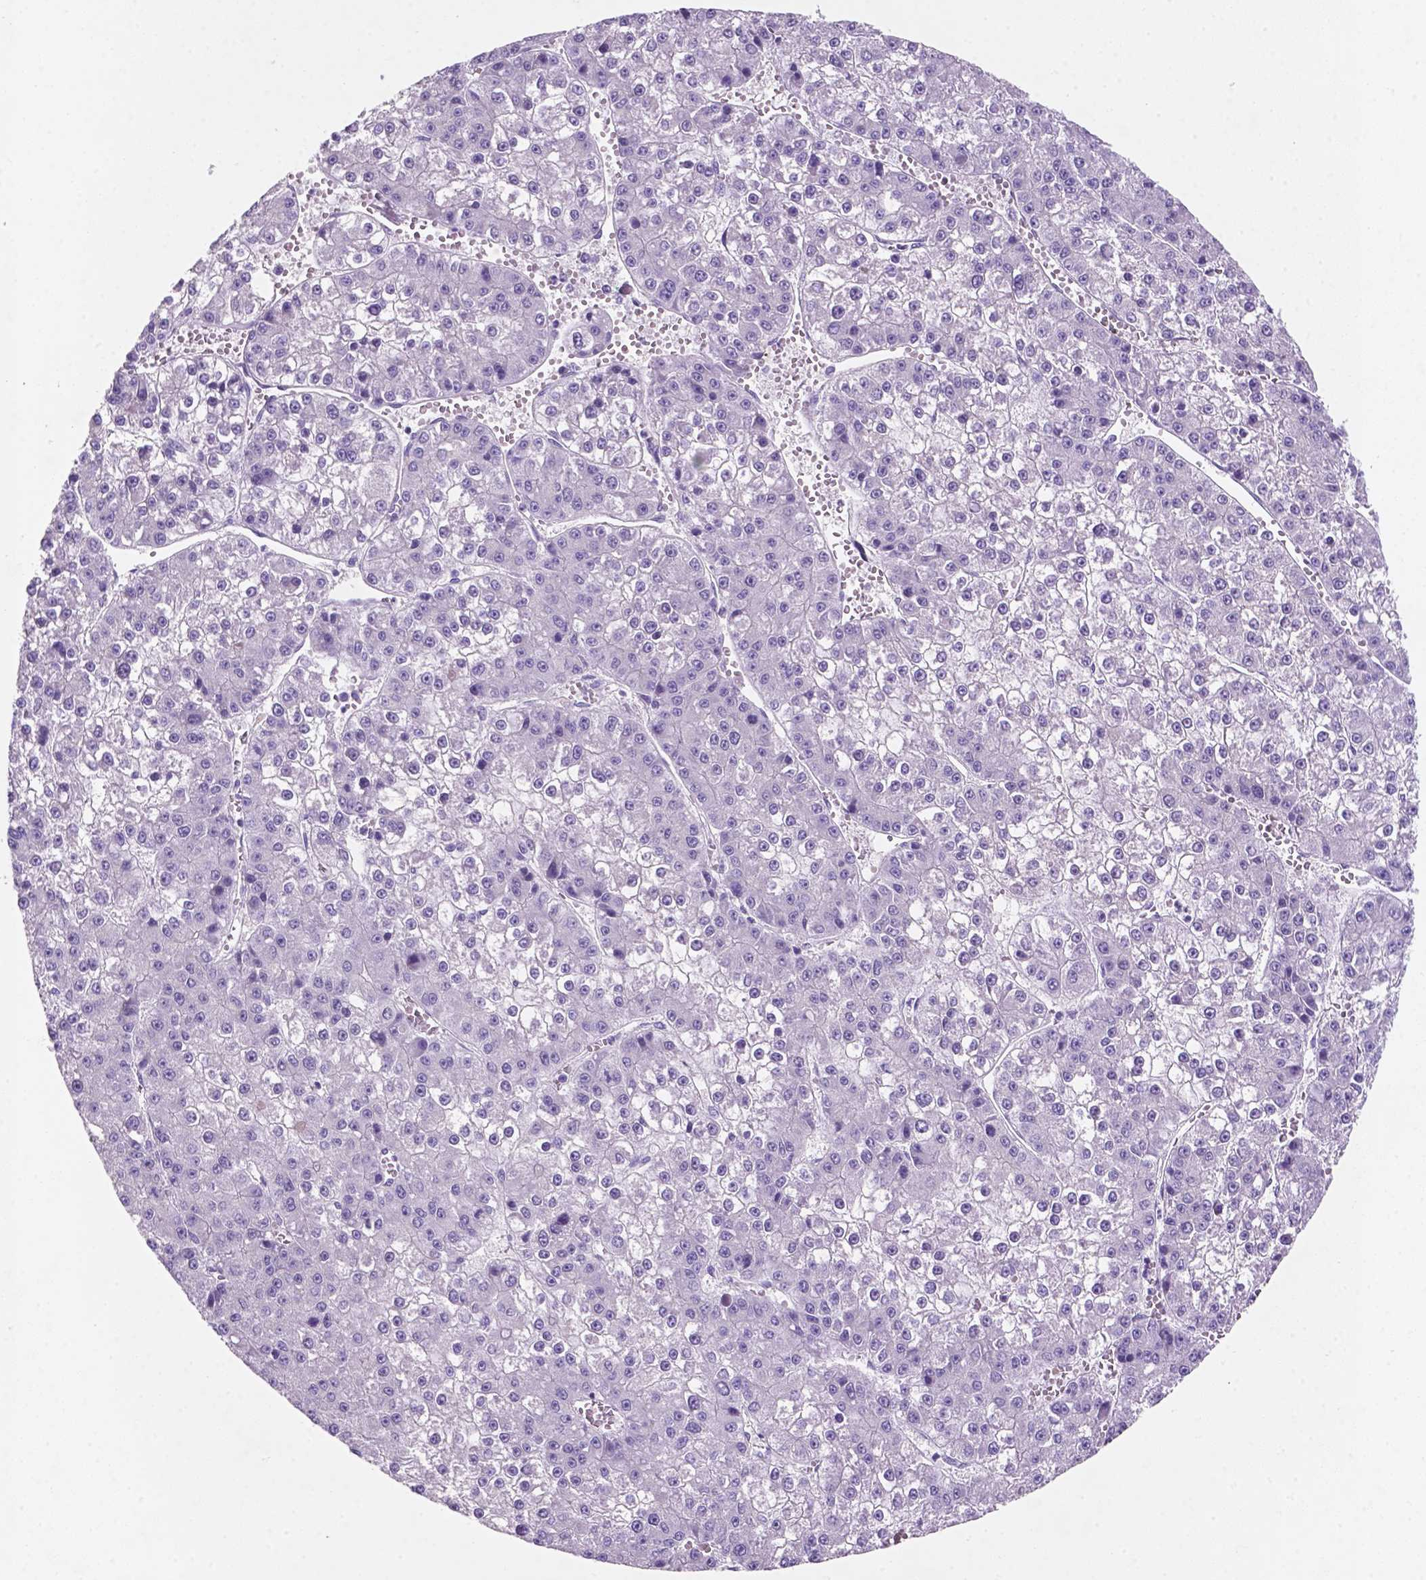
{"staining": {"intensity": "negative", "quantity": "none", "location": "none"}, "tissue": "liver cancer", "cell_type": "Tumor cells", "image_type": "cancer", "snomed": [{"axis": "morphology", "description": "Carcinoma, Hepatocellular, NOS"}, {"axis": "topography", "description": "Liver"}], "caption": "There is no significant positivity in tumor cells of liver cancer (hepatocellular carcinoma).", "gene": "EBLN2", "patient": {"sex": "female", "age": 73}}